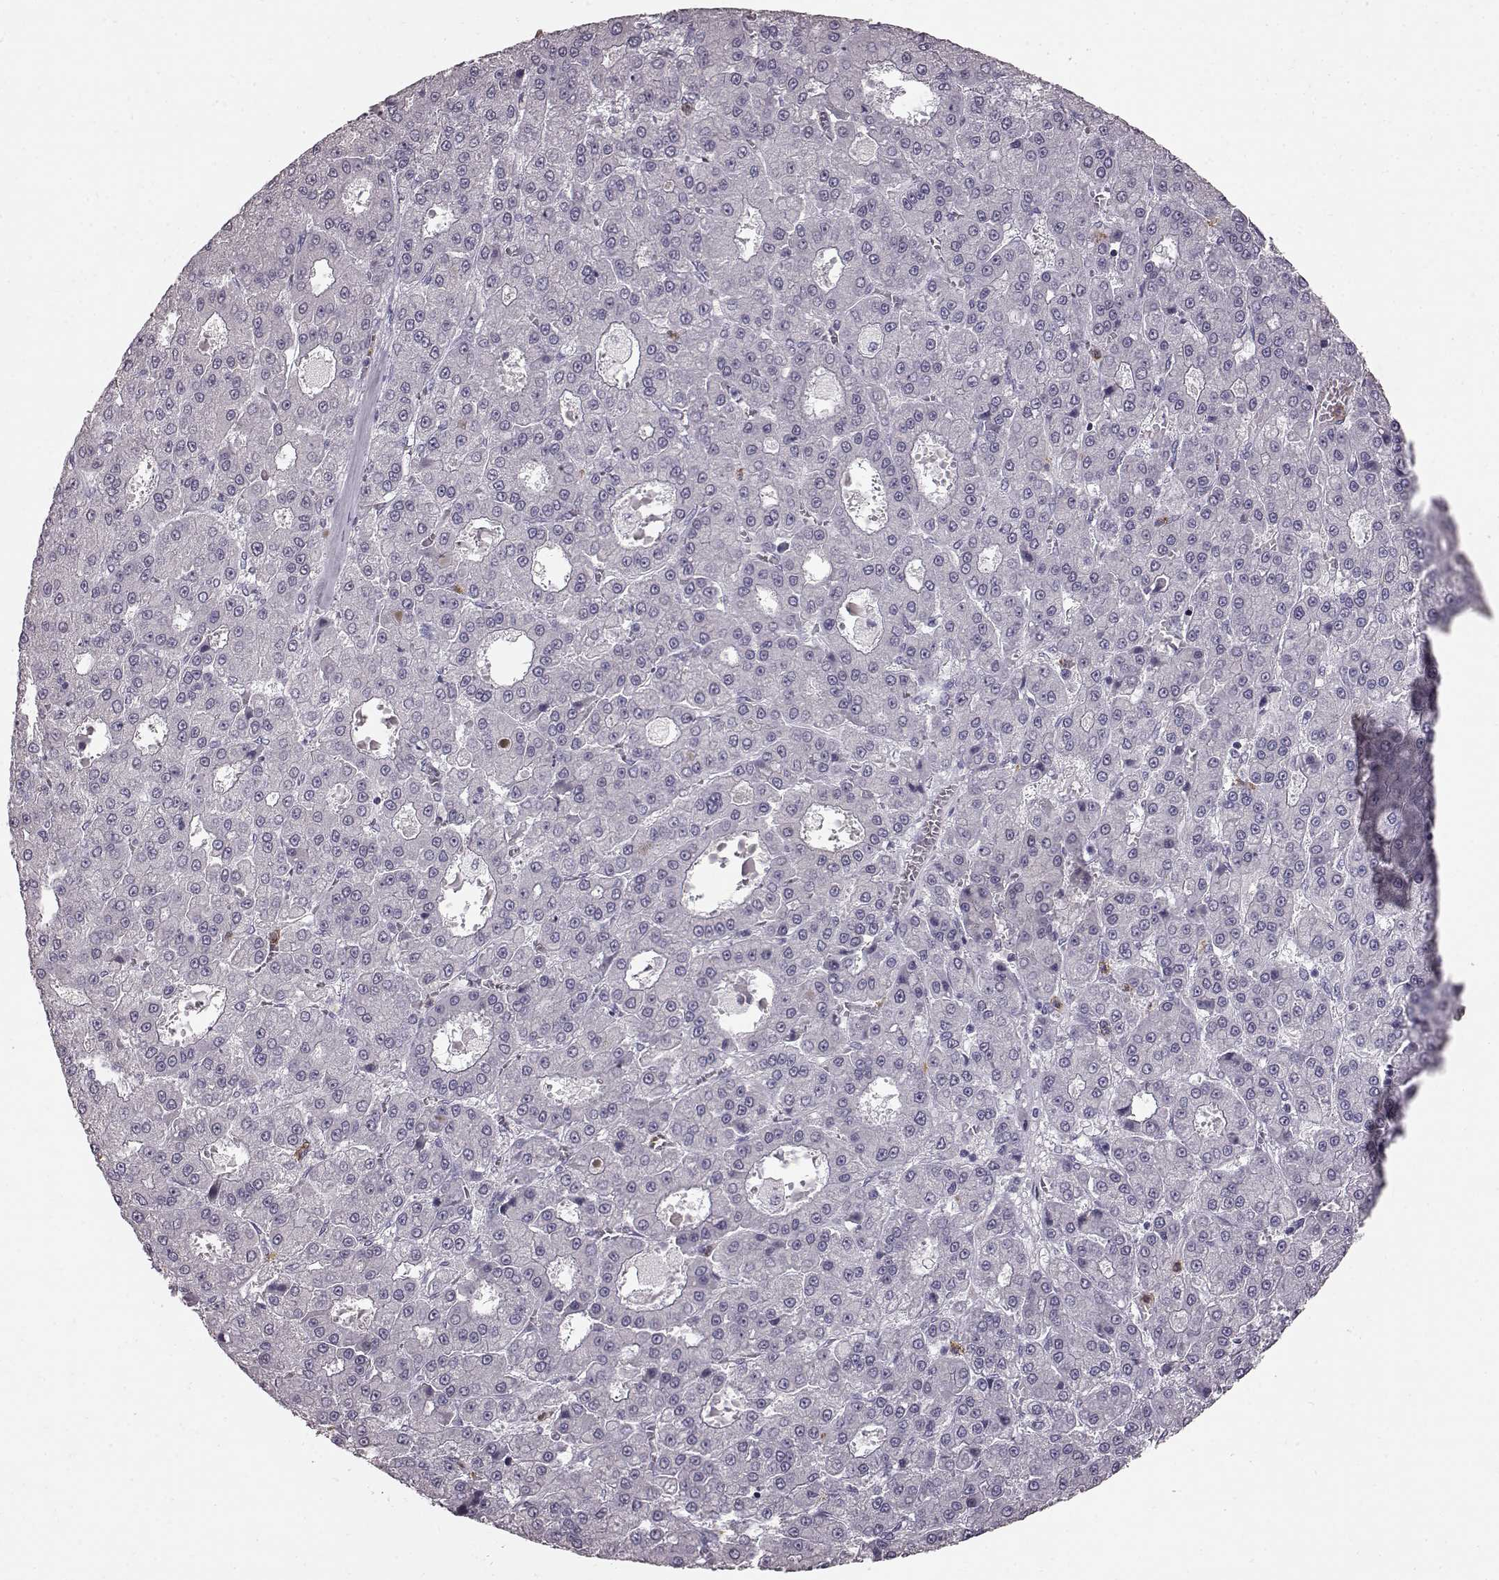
{"staining": {"intensity": "negative", "quantity": "none", "location": "none"}, "tissue": "liver cancer", "cell_type": "Tumor cells", "image_type": "cancer", "snomed": [{"axis": "morphology", "description": "Carcinoma, Hepatocellular, NOS"}, {"axis": "topography", "description": "Liver"}], "caption": "A micrograph of human liver hepatocellular carcinoma is negative for staining in tumor cells.", "gene": "FUT4", "patient": {"sex": "male", "age": 70}}